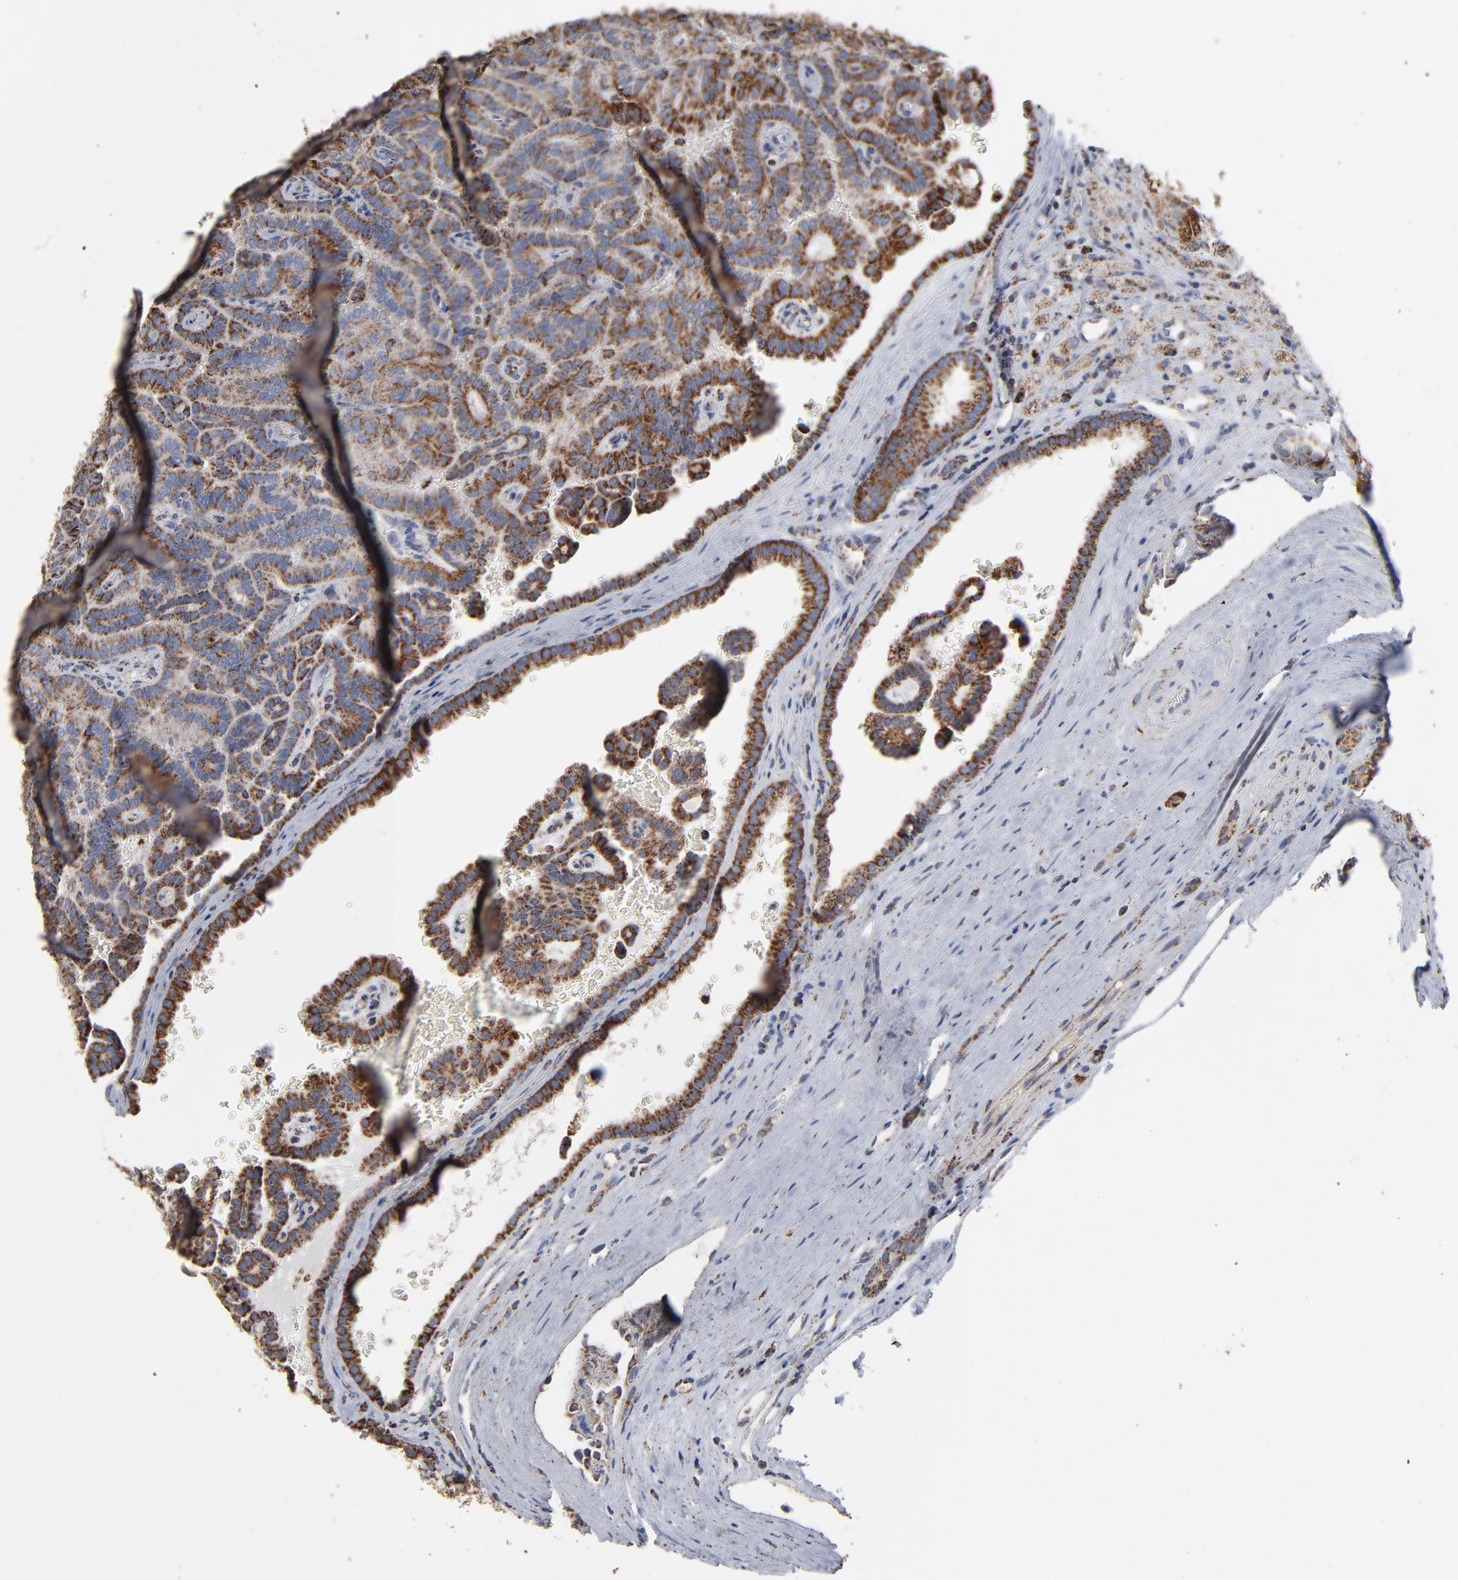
{"staining": {"intensity": "strong", "quantity": ">75%", "location": "cytoplasmic/membranous"}, "tissue": "renal cancer", "cell_type": "Tumor cells", "image_type": "cancer", "snomed": [{"axis": "morphology", "description": "Adenocarcinoma, NOS"}, {"axis": "topography", "description": "Kidney"}], "caption": "Immunohistochemical staining of human adenocarcinoma (renal) displays high levels of strong cytoplasmic/membranous protein staining in approximately >75% of tumor cells. (brown staining indicates protein expression, while blue staining denotes nuclei).", "gene": "UQCRC1", "patient": {"sex": "male", "age": 61}}